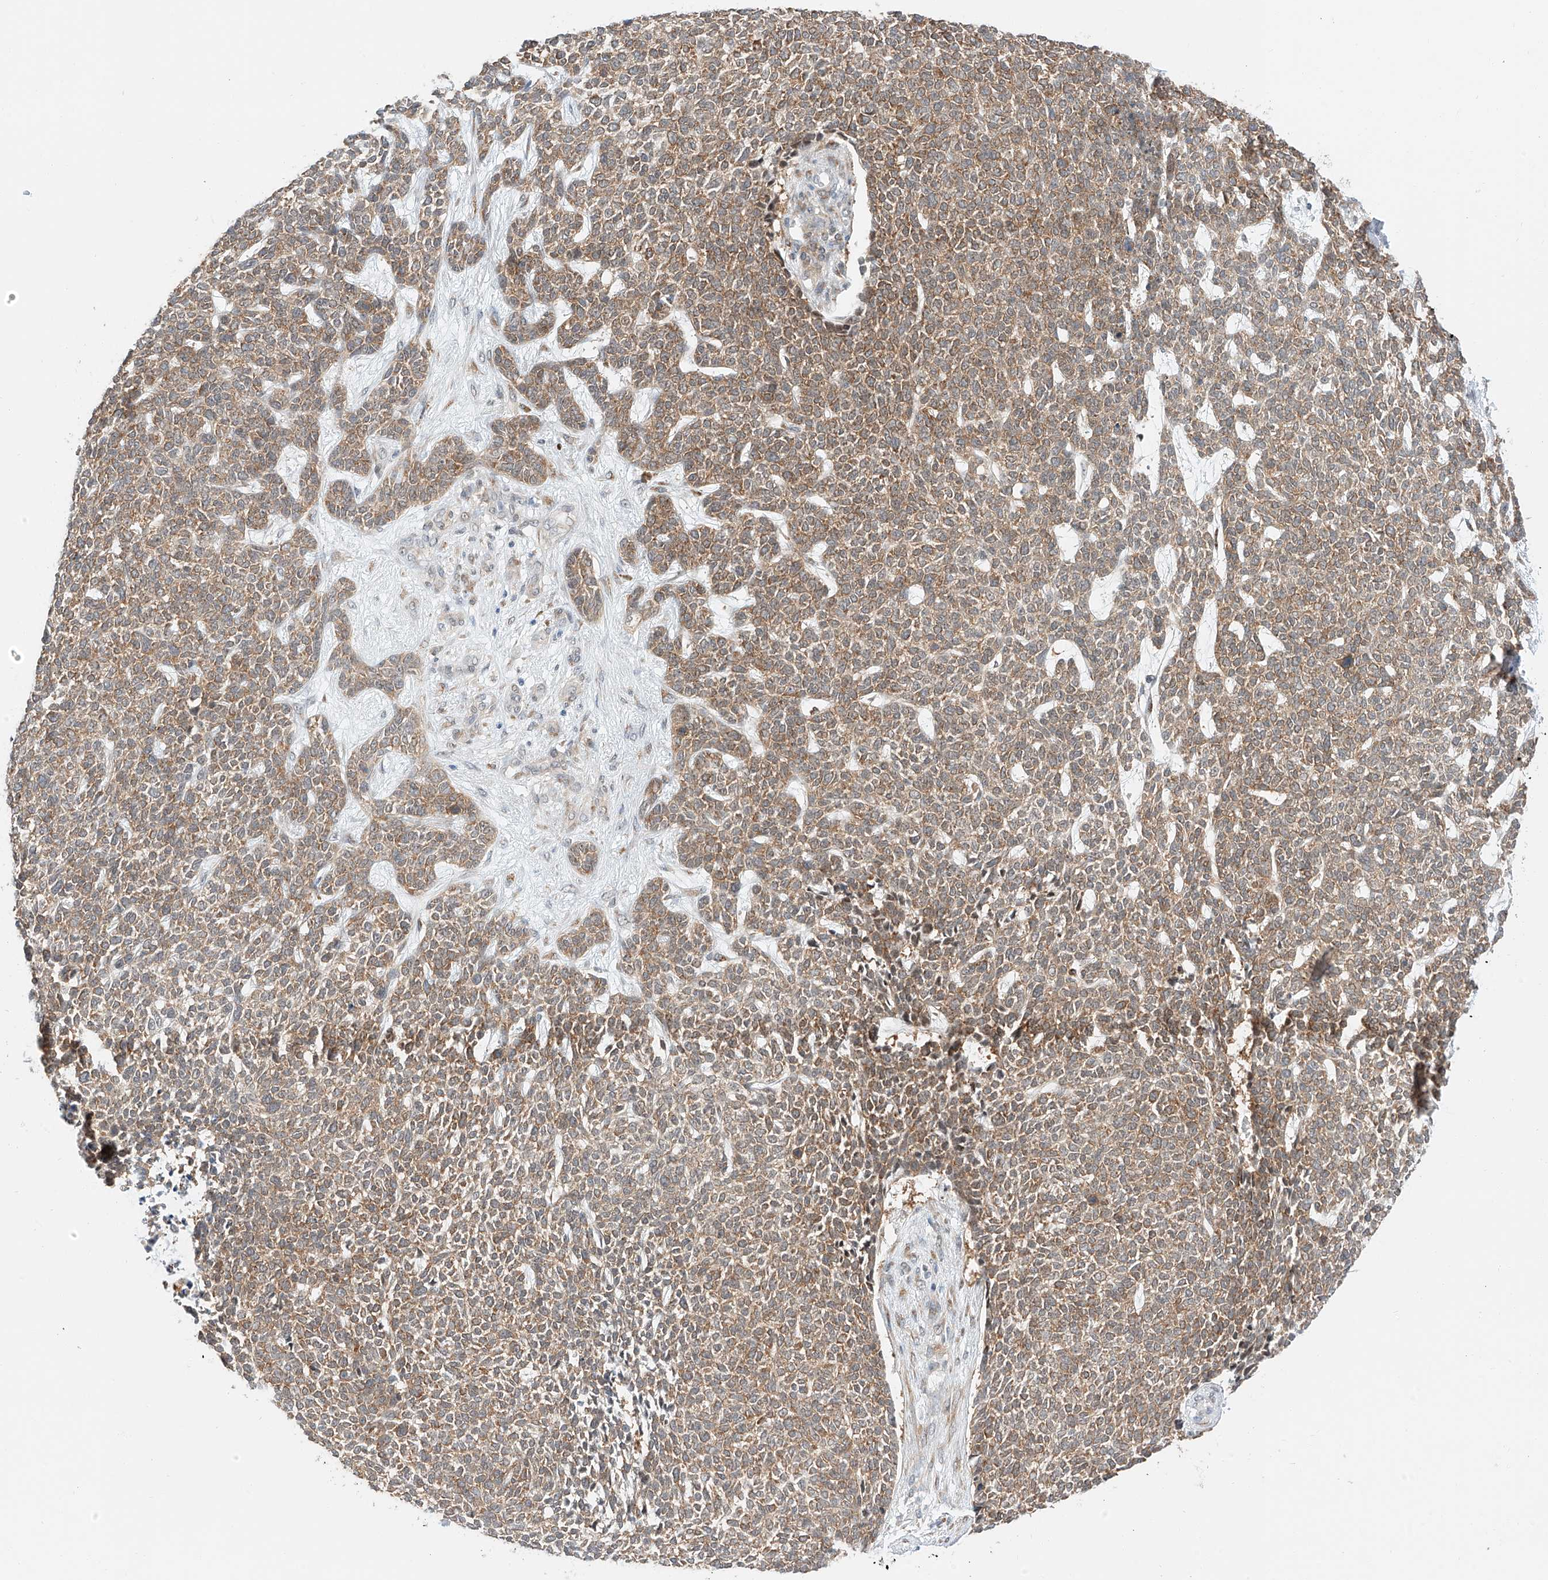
{"staining": {"intensity": "moderate", "quantity": ">75%", "location": "cytoplasmic/membranous"}, "tissue": "skin cancer", "cell_type": "Tumor cells", "image_type": "cancer", "snomed": [{"axis": "morphology", "description": "Basal cell carcinoma"}, {"axis": "topography", "description": "Skin"}], "caption": "This is a micrograph of immunohistochemistry staining of basal cell carcinoma (skin), which shows moderate expression in the cytoplasmic/membranous of tumor cells.", "gene": "CARMIL1", "patient": {"sex": "female", "age": 84}}